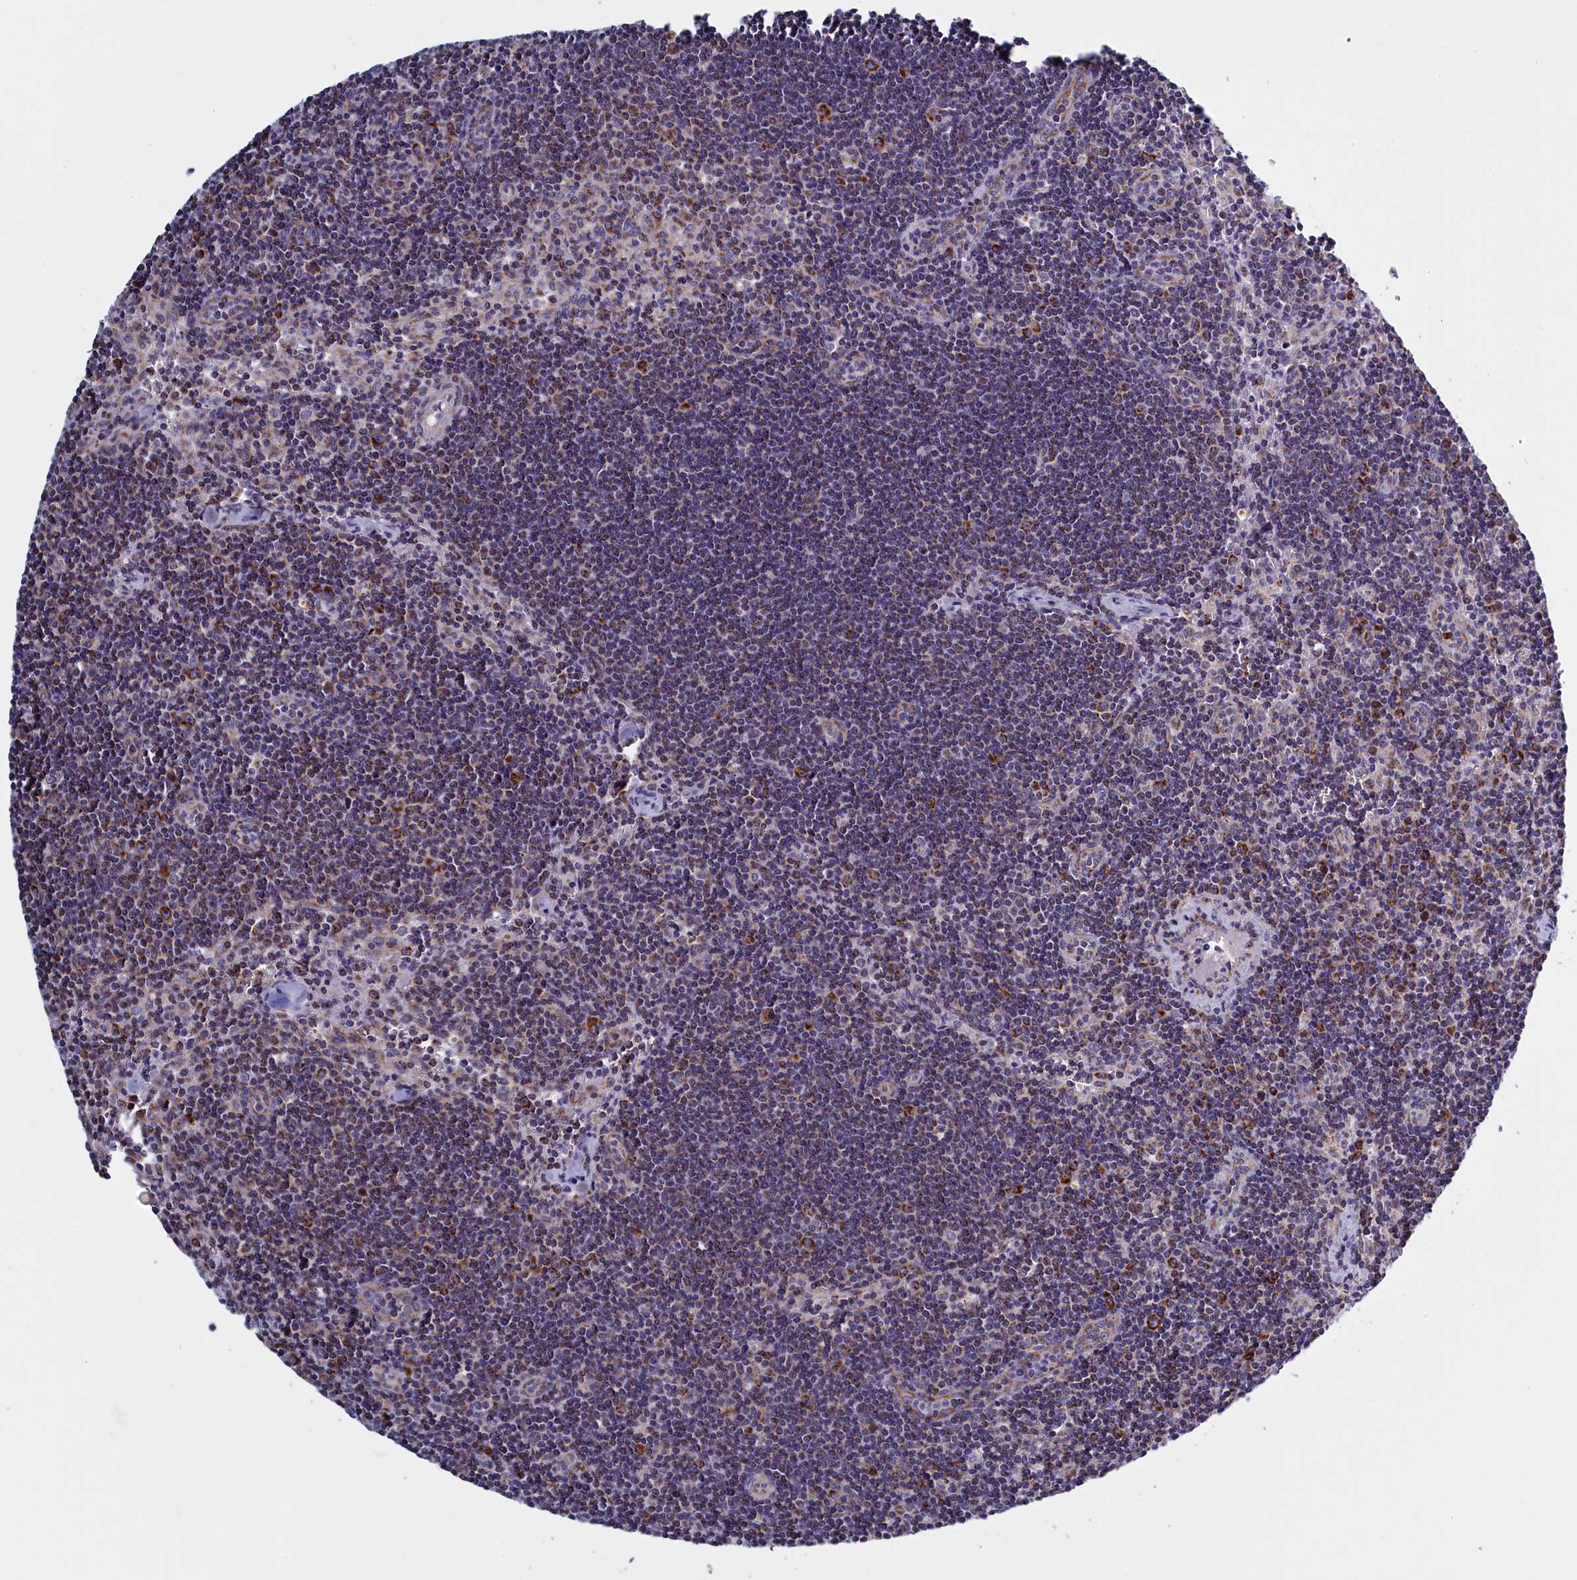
{"staining": {"intensity": "moderate", "quantity": ">75%", "location": "cytoplasmic/membranous"}, "tissue": "lymph node", "cell_type": "Germinal center cells", "image_type": "normal", "snomed": [{"axis": "morphology", "description": "Normal tissue, NOS"}, {"axis": "topography", "description": "Lymph node"}], "caption": "An immunohistochemistry (IHC) micrograph of benign tissue is shown. Protein staining in brown highlights moderate cytoplasmic/membranous positivity in lymph node within germinal center cells. Nuclei are stained in blue.", "gene": "IFT122", "patient": {"sex": "female", "age": 32}}